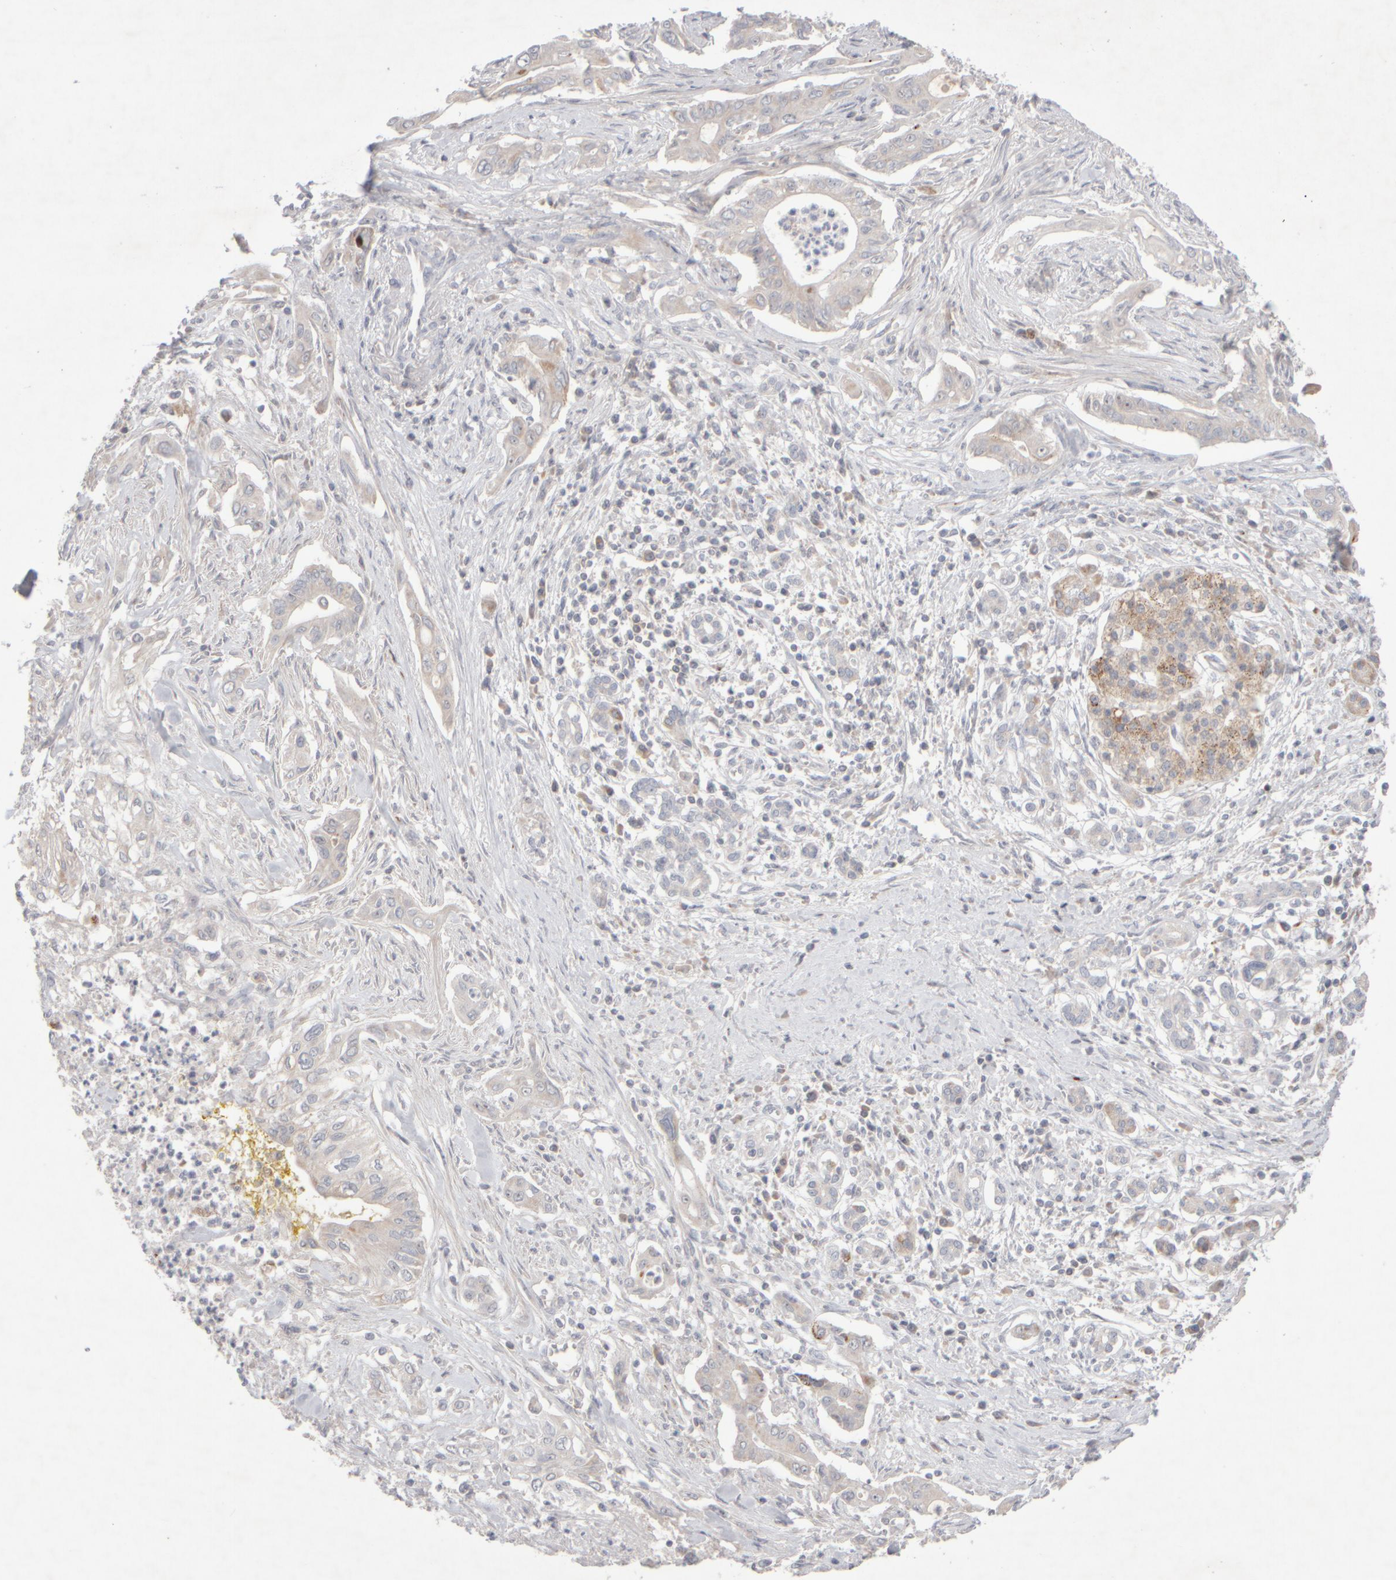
{"staining": {"intensity": "negative", "quantity": "none", "location": "none"}, "tissue": "pancreatic cancer", "cell_type": "Tumor cells", "image_type": "cancer", "snomed": [{"axis": "morphology", "description": "Adenocarcinoma, NOS"}, {"axis": "topography", "description": "Pancreas"}], "caption": "High power microscopy photomicrograph of an immunohistochemistry (IHC) histopathology image of pancreatic adenocarcinoma, revealing no significant staining in tumor cells.", "gene": "CHADL", "patient": {"sex": "male", "age": 58}}